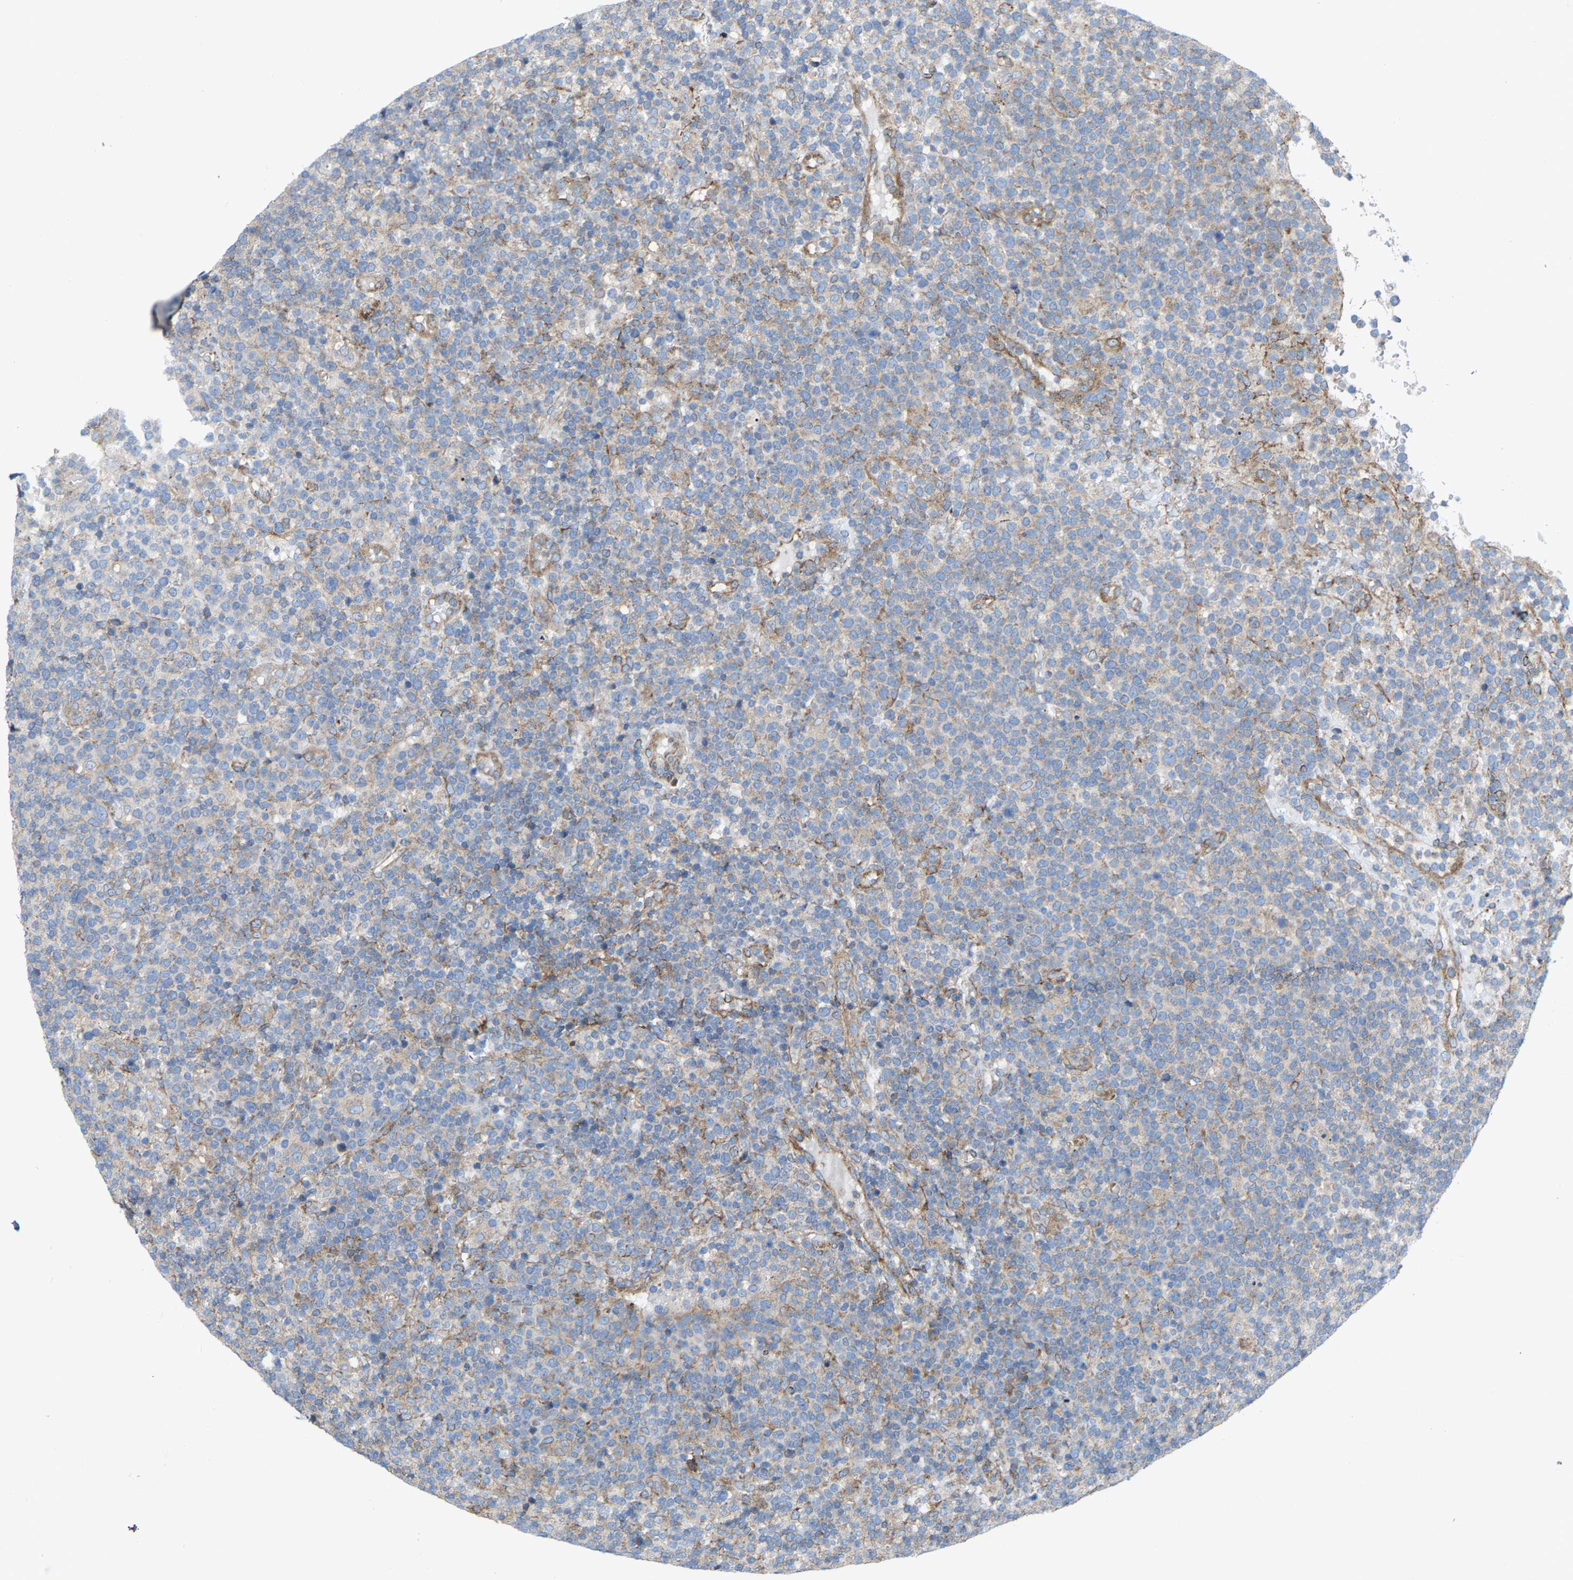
{"staining": {"intensity": "negative", "quantity": "none", "location": "none"}, "tissue": "lymphoma", "cell_type": "Tumor cells", "image_type": "cancer", "snomed": [{"axis": "morphology", "description": "Malignant lymphoma, non-Hodgkin's type, High grade"}, {"axis": "topography", "description": "Lymph node"}], "caption": "DAB immunohistochemical staining of human malignant lymphoma, non-Hodgkin's type (high-grade) demonstrates no significant staining in tumor cells.", "gene": "TOR1B", "patient": {"sex": "male", "age": 61}}